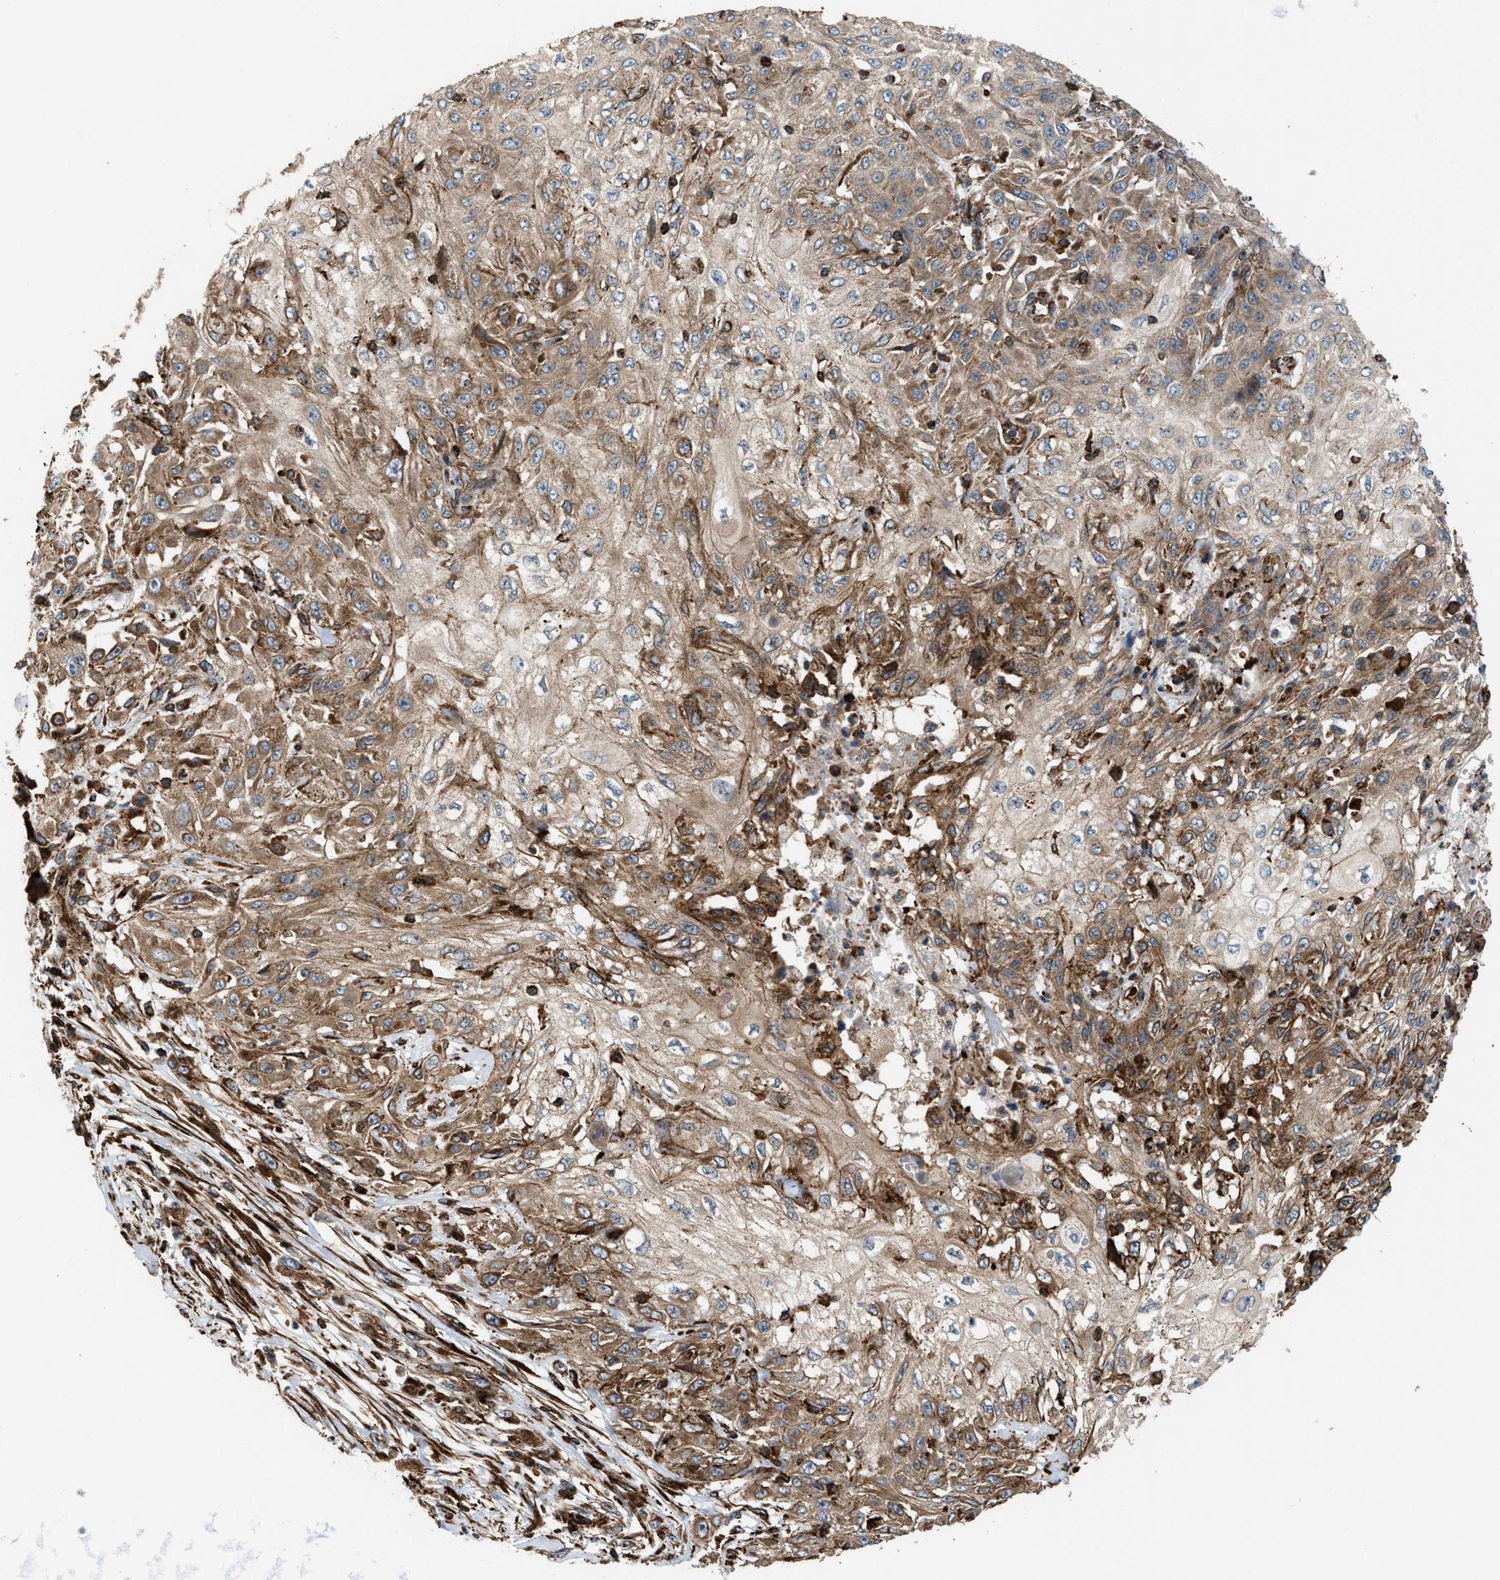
{"staining": {"intensity": "moderate", "quantity": ">75%", "location": "cytoplasmic/membranous"}, "tissue": "skin cancer", "cell_type": "Tumor cells", "image_type": "cancer", "snomed": [{"axis": "morphology", "description": "Squamous cell carcinoma, NOS"}, {"axis": "morphology", "description": "Squamous cell carcinoma, metastatic, NOS"}, {"axis": "topography", "description": "Skin"}, {"axis": "topography", "description": "Lymph node"}], "caption": "Immunohistochemistry (IHC) photomicrograph of human skin cancer stained for a protein (brown), which reveals medium levels of moderate cytoplasmic/membranous expression in about >75% of tumor cells.", "gene": "EGLN1", "patient": {"sex": "male", "age": 75}}